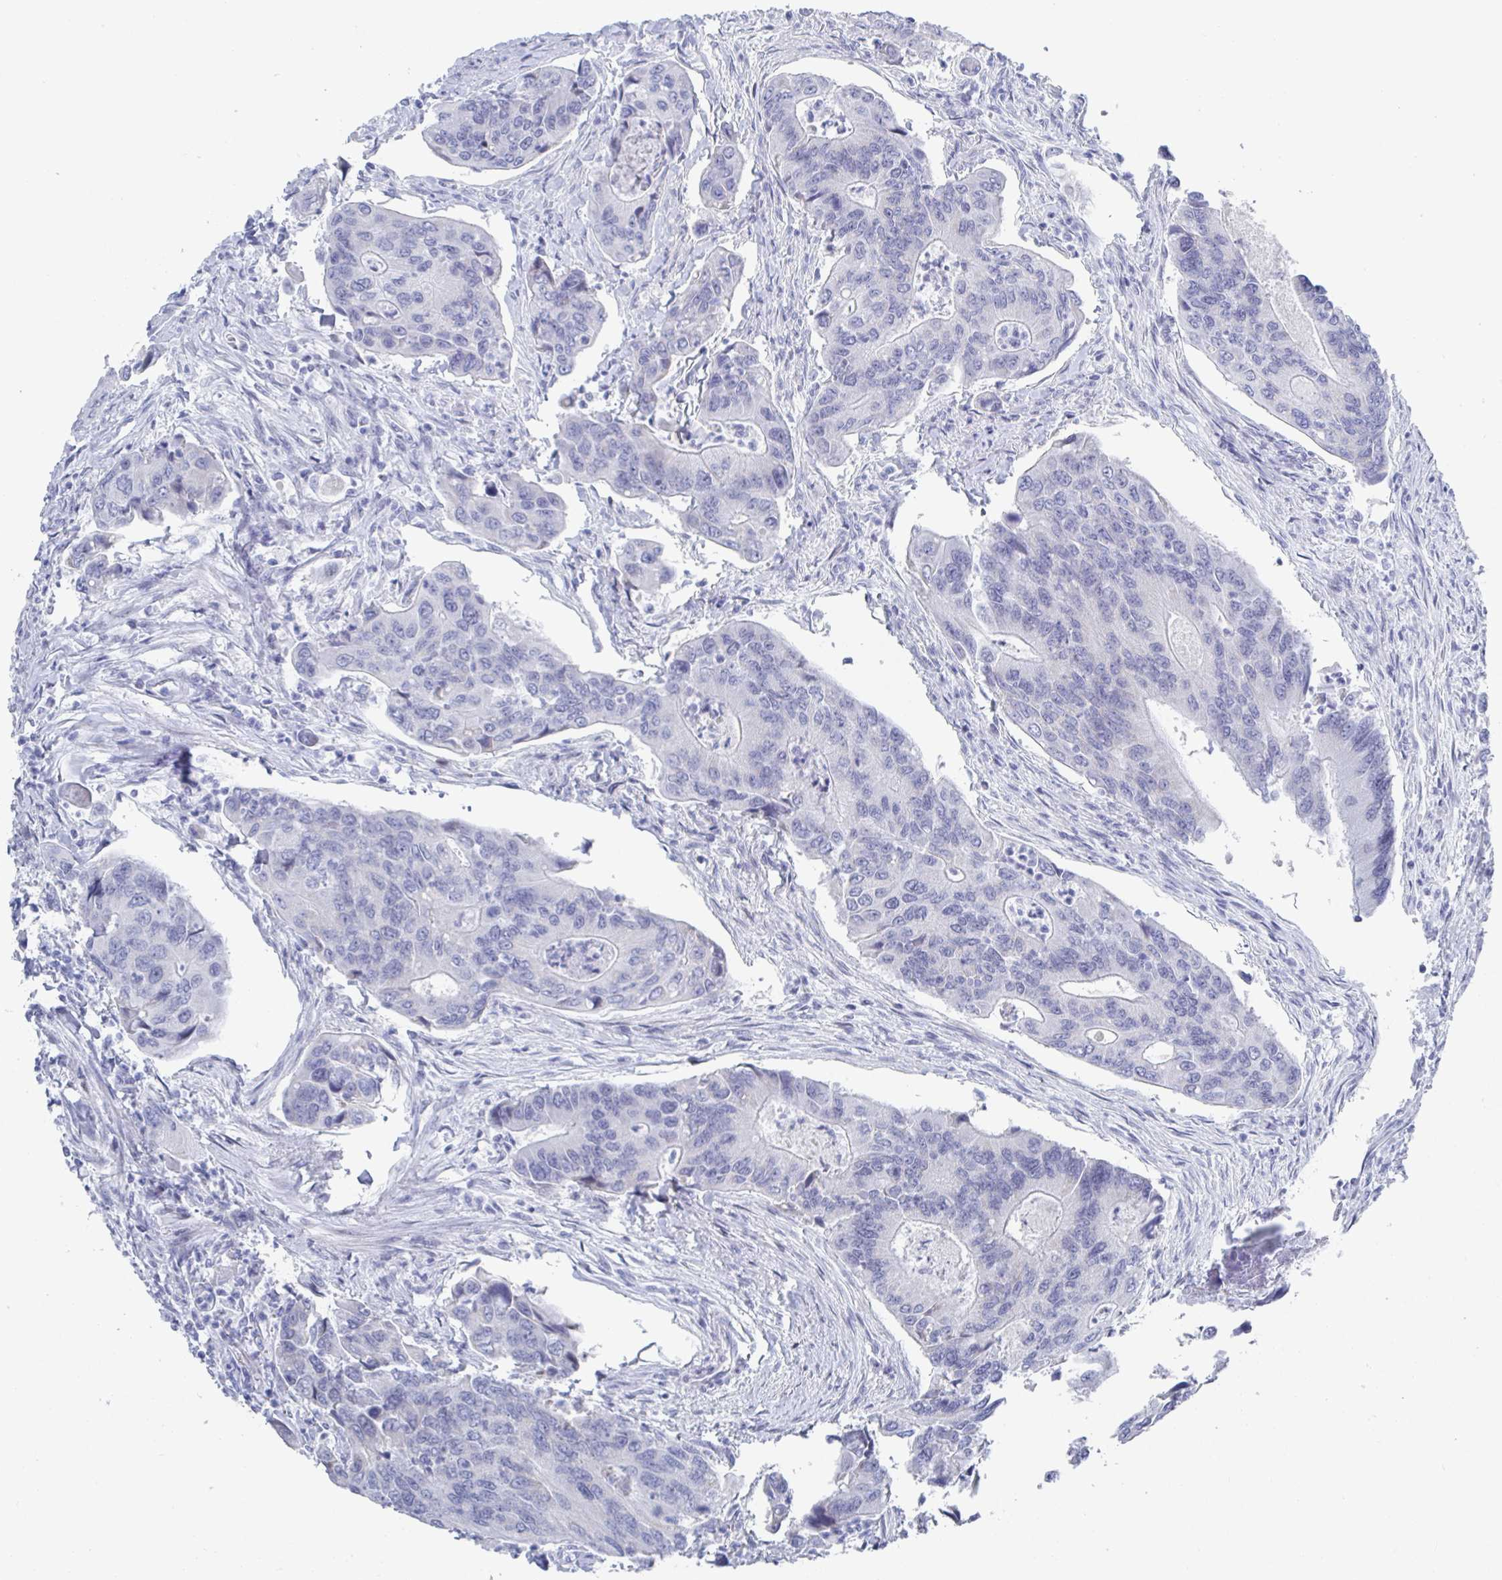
{"staining": {"intensity": "negative", "quantity": "none", "location": "none"}, "tissue": "colorectal cancer", "cell_type": "Tumor cells", "image_type": "cancer", "snomed": [{"axis": "morphology", "description": "Adenocarcinoma, NOS"}, {"axis": "topography", "description": "Colon"}], "caption": "IHC image of colorectal adenocarcinoma stained for a protein (brown), which demonstrates no expression in tumor cells.", "gene": "CAMKV", "patient": {"sex": "female", "age": 67}}